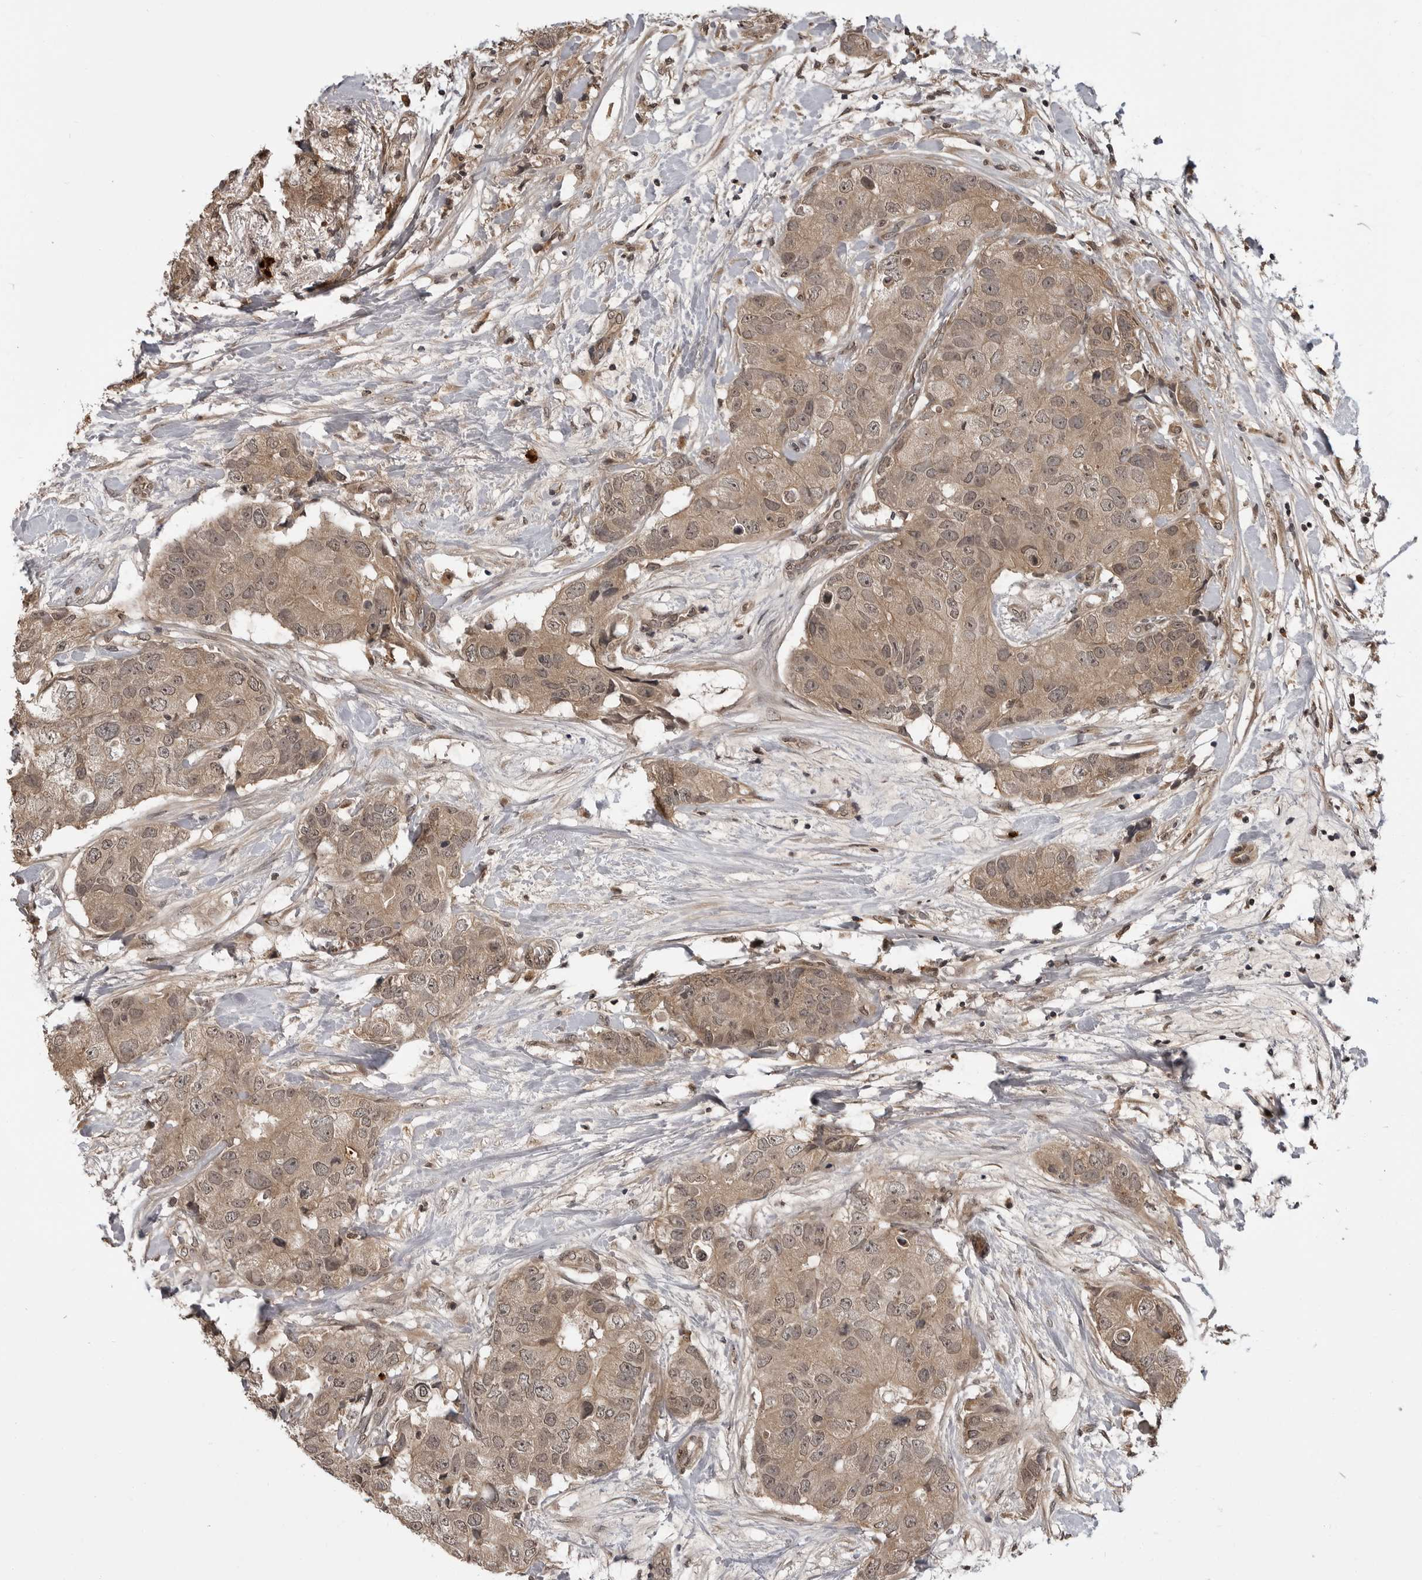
{"staining": {"intensity": "moderate", "quantity": ">75%", "location": "cytoplasmic/membranous,nuclear"}, "tissue": "breast cancer", "cell_type": "Tumor cells", "image_type": "cancer", "snomed": [{"axis": "morphology", "description": "Duct carcinoma"}, {"axis": "topography", "description": "Breast"}], "caption": "This micrograph shows immunohistochemistry (IHC) staining of human breast cancer (invasive ductal carcinoma), with medium moderate cytoplasmic/membranous and nuclear staining in approximately >75% of tumor cells.", "gene": "IL24", "patient": {"sex": "female", "age": 62}}